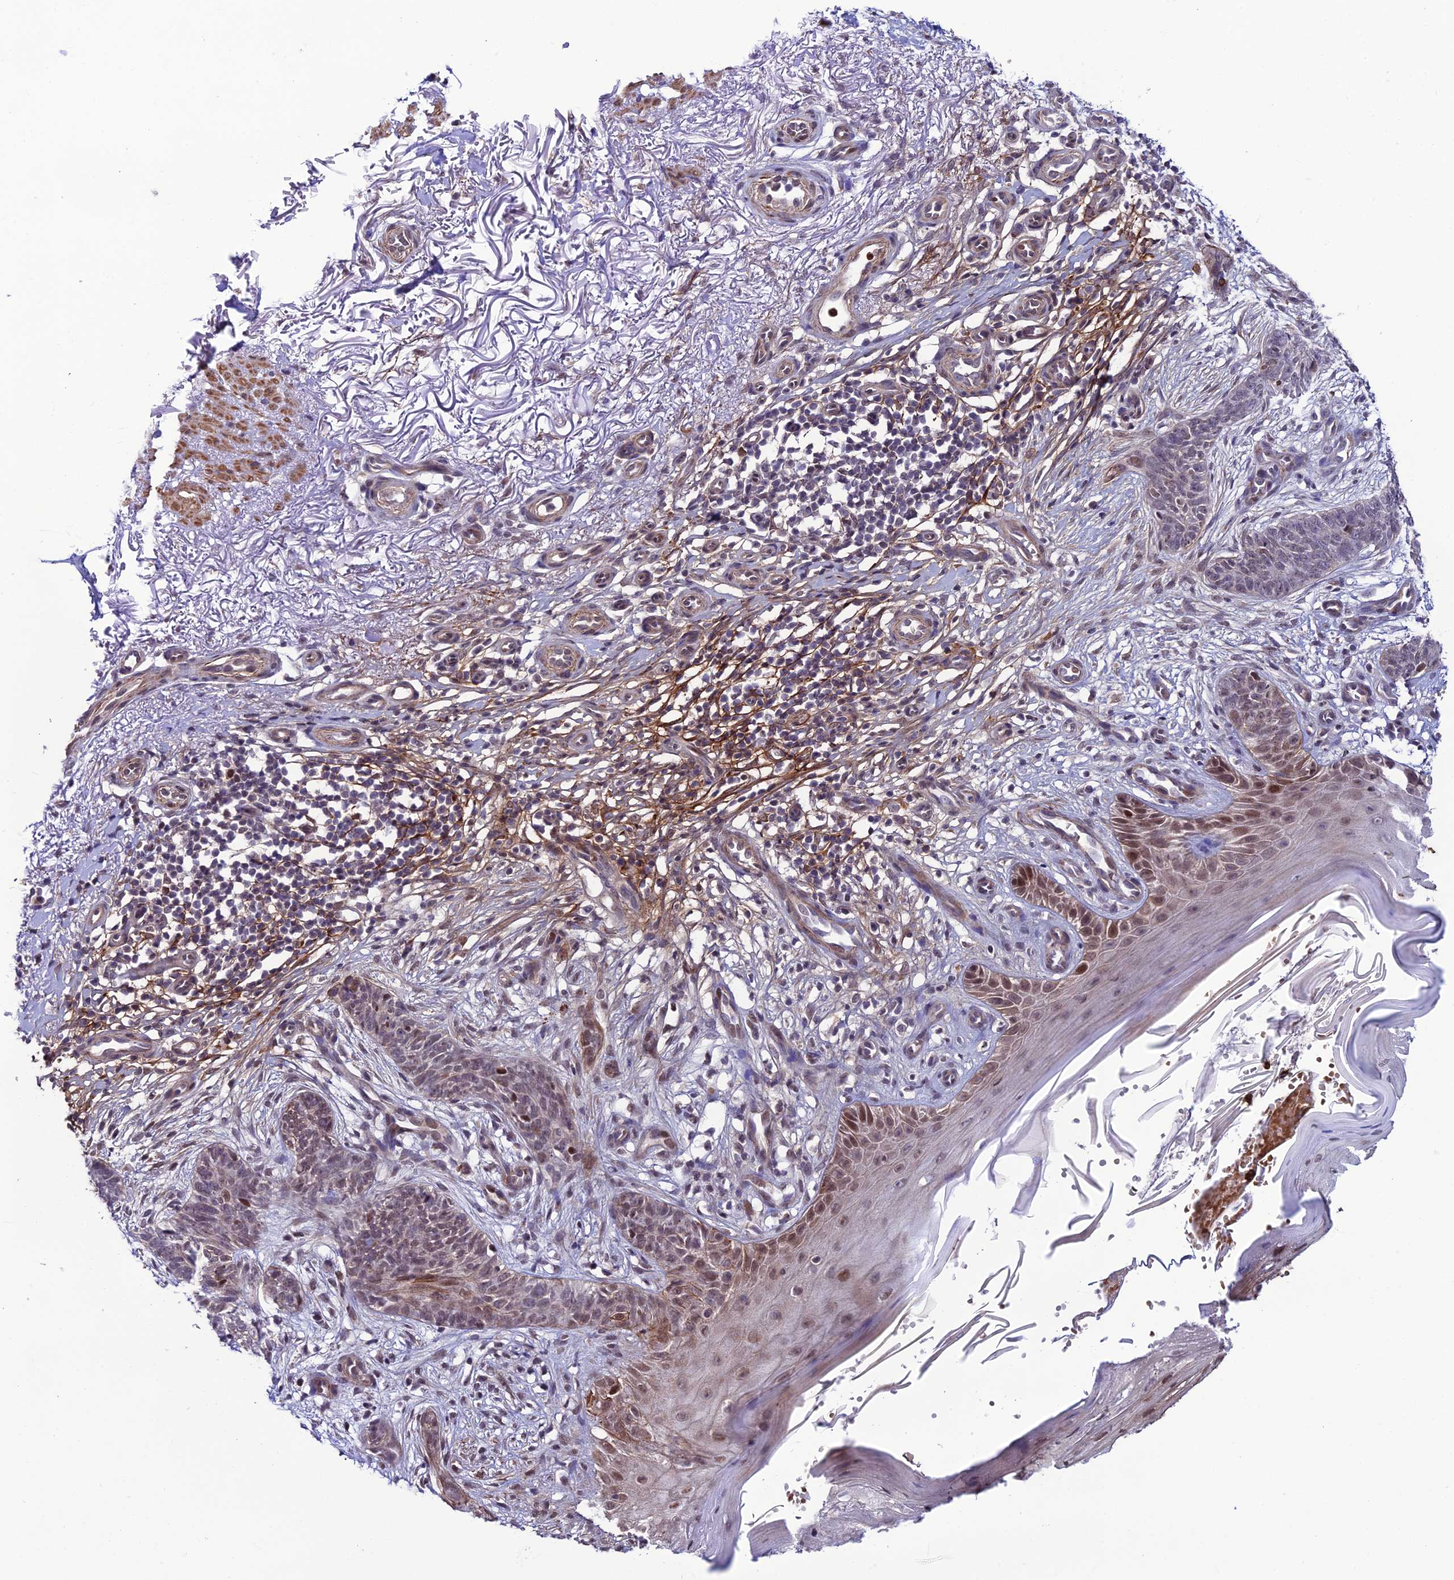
{"staining": {"intensity": "moderate", "quantity": "<25%", "location": "cytoplasmic/membranous"}, "tissue": "skin cancer", "cell_type": "Tumor cells", "image_type": "cancer", "snomed": [{"axis": "morphology", "description": "Basal cell carcinoma"}, {"axis": "topography", "description": "Skin"}], "caption": "Skin cancer tissue reveals moderate cytoplasmic/membranous staining in approximately <25% of tumor cells", "gene": "COL6A6", "patient": {"sex": "female", "age": 82}}